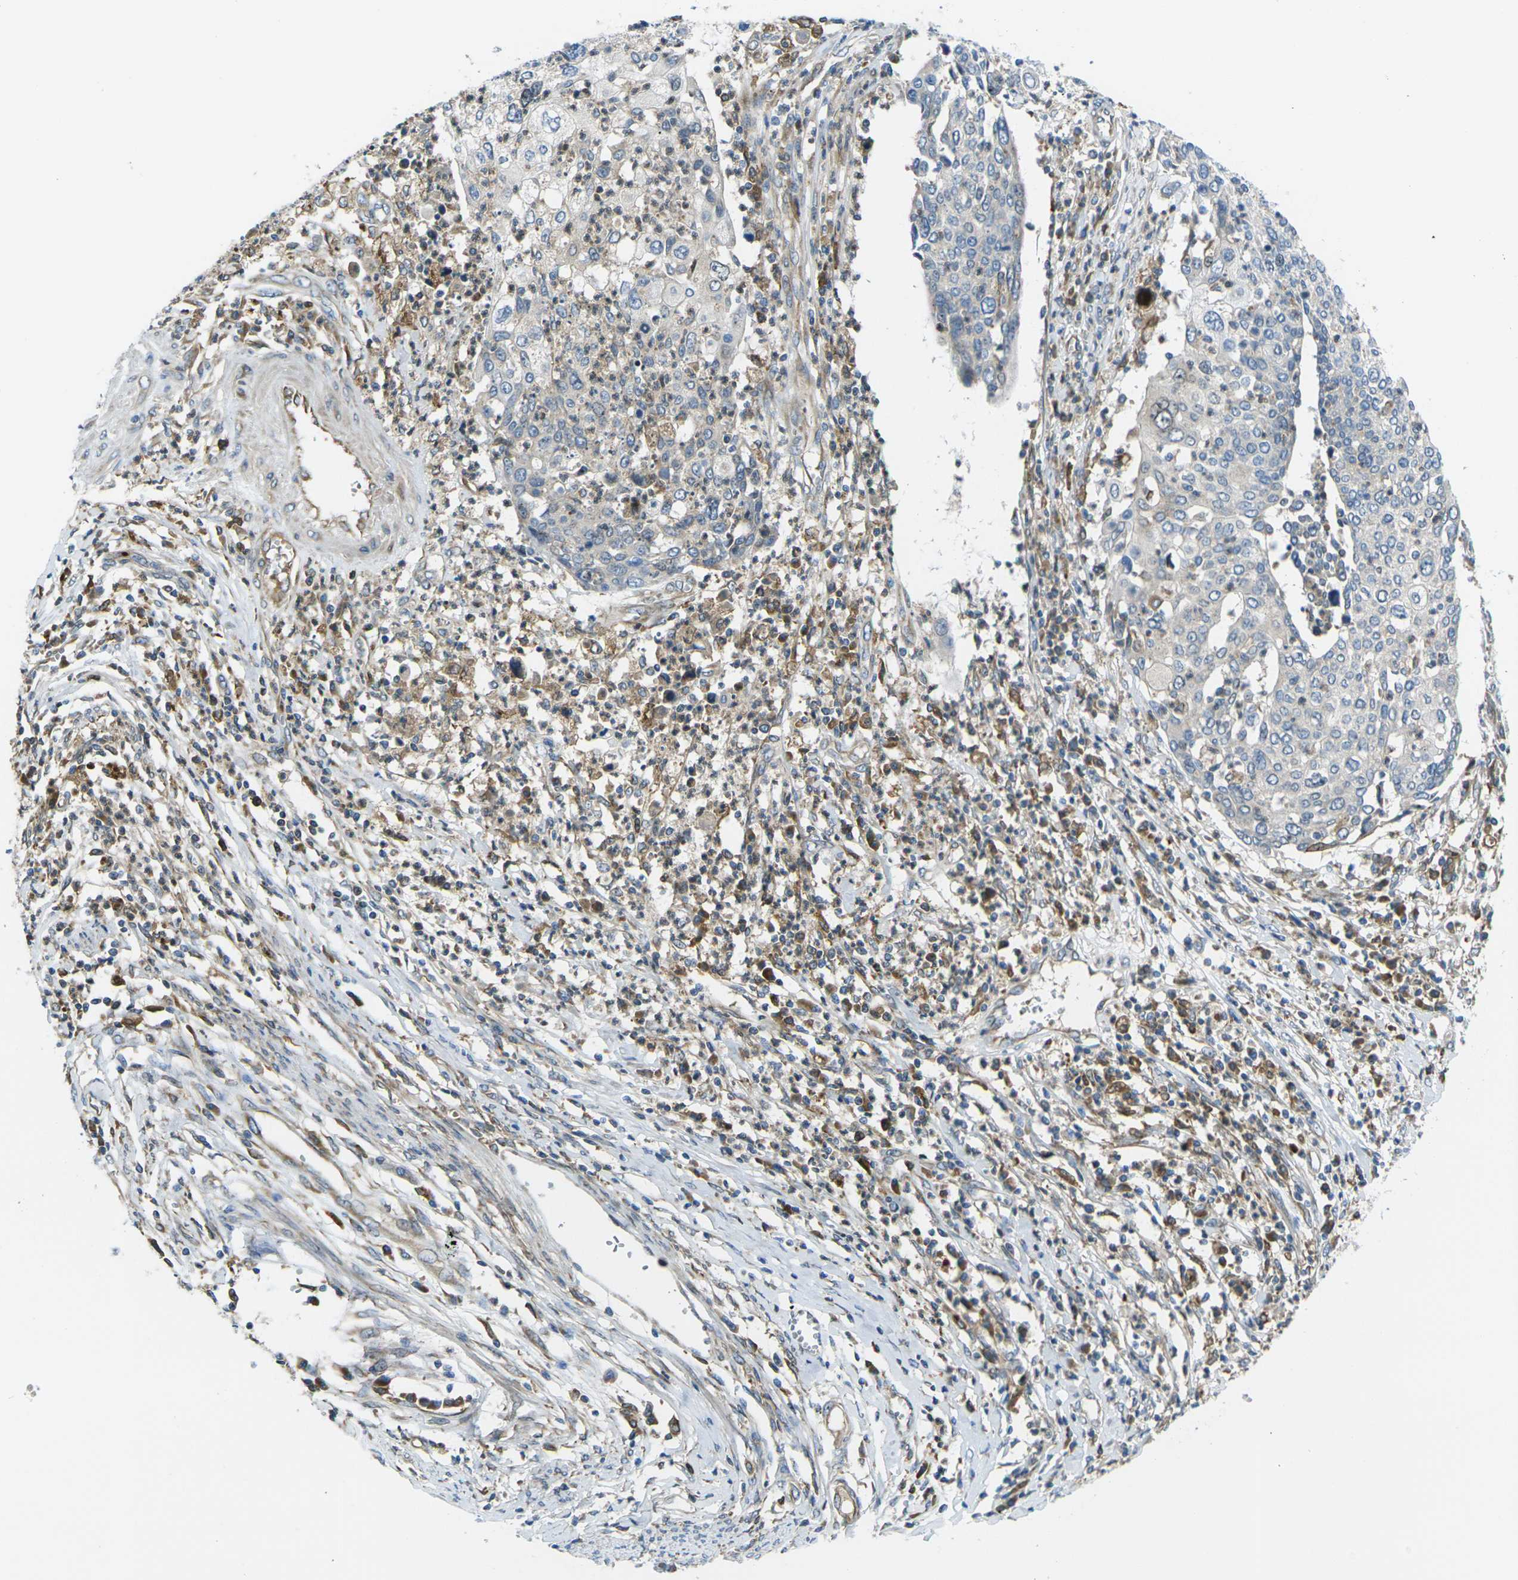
{"staining": {"intensity": "negative", "quantity": "none", "location": "none"}, "tissue": "cervical cancer", "cell_type": "Tumor cells", "image_type": "cancer", "snomed": [{"axis": "morphology", "description": "Squamous cell carcinoma, NOS"}, {"axis": "topography", "description": "Cervix"}], "caption": "Immunohistochemistry (IHC) photomicrograph of neoplastic tissue: human cervical cancer (squamous cell carcinoma) stained with DAB exhibits no significant protein expression in tumor cells.", "gene": "FZD1", "patient": {"sex": "female", "age": 40}}